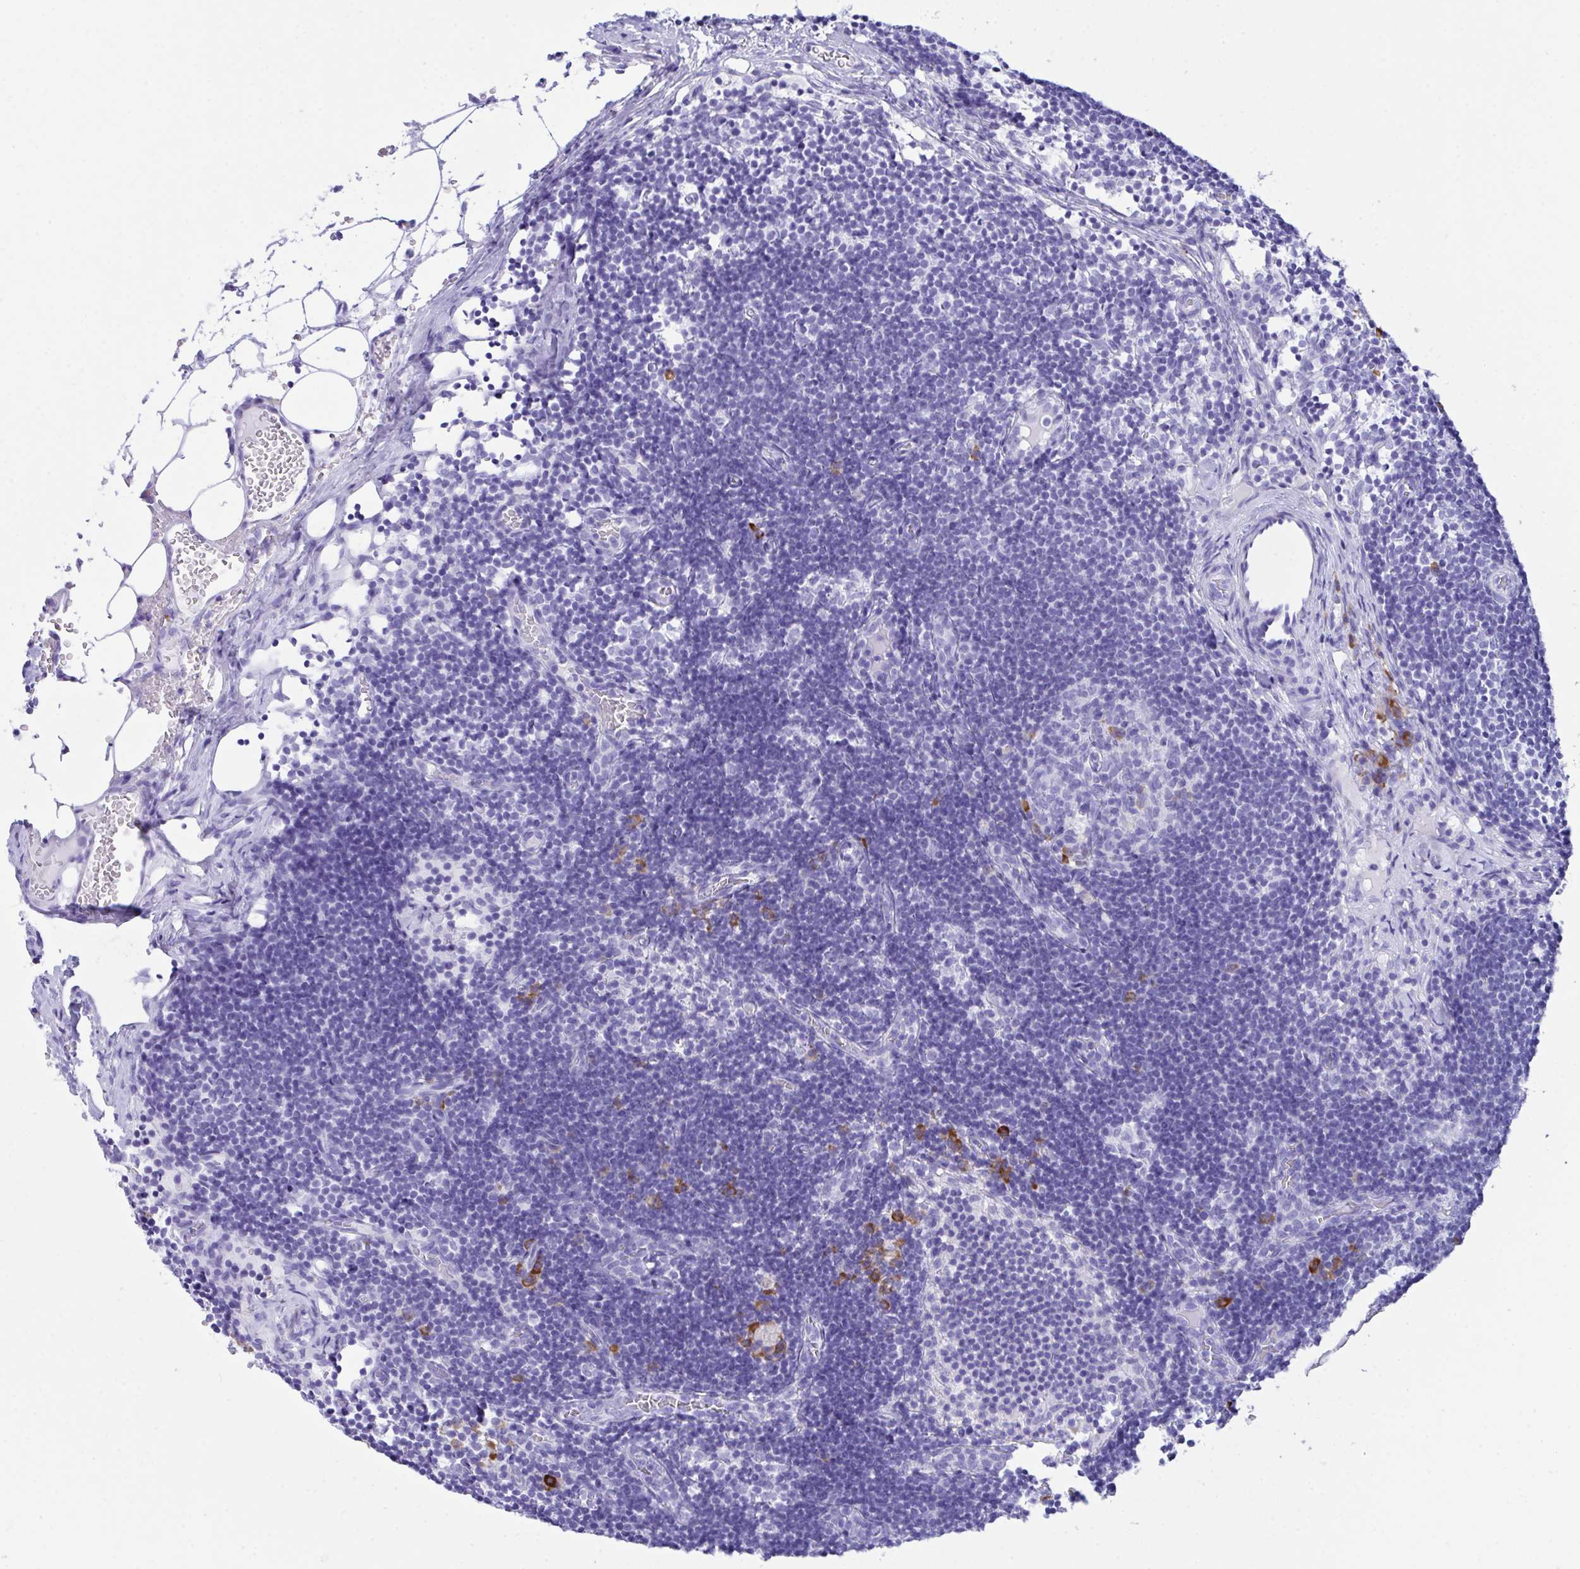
{"staining": {"intensity": "moderate", "quantity": "<25%", "location": "cytoplasmic/membranous"}, "tissue": "lymph node", "cell_type": "Germinal center cells", "image_type": "normal", "snomed": [{"axis": "morphology", "description": "Normal tissue, NOS"}, {"axis": "topography", "description": "Lymph node"}], "caption": "Human lymph node stained for a protein (brown) displays moderate cytoplasmic/membranous positive expression in approximately <25% of germinal center cells.", "gene": "BEST4", "patient": {"sex": "female", "age": 31}}